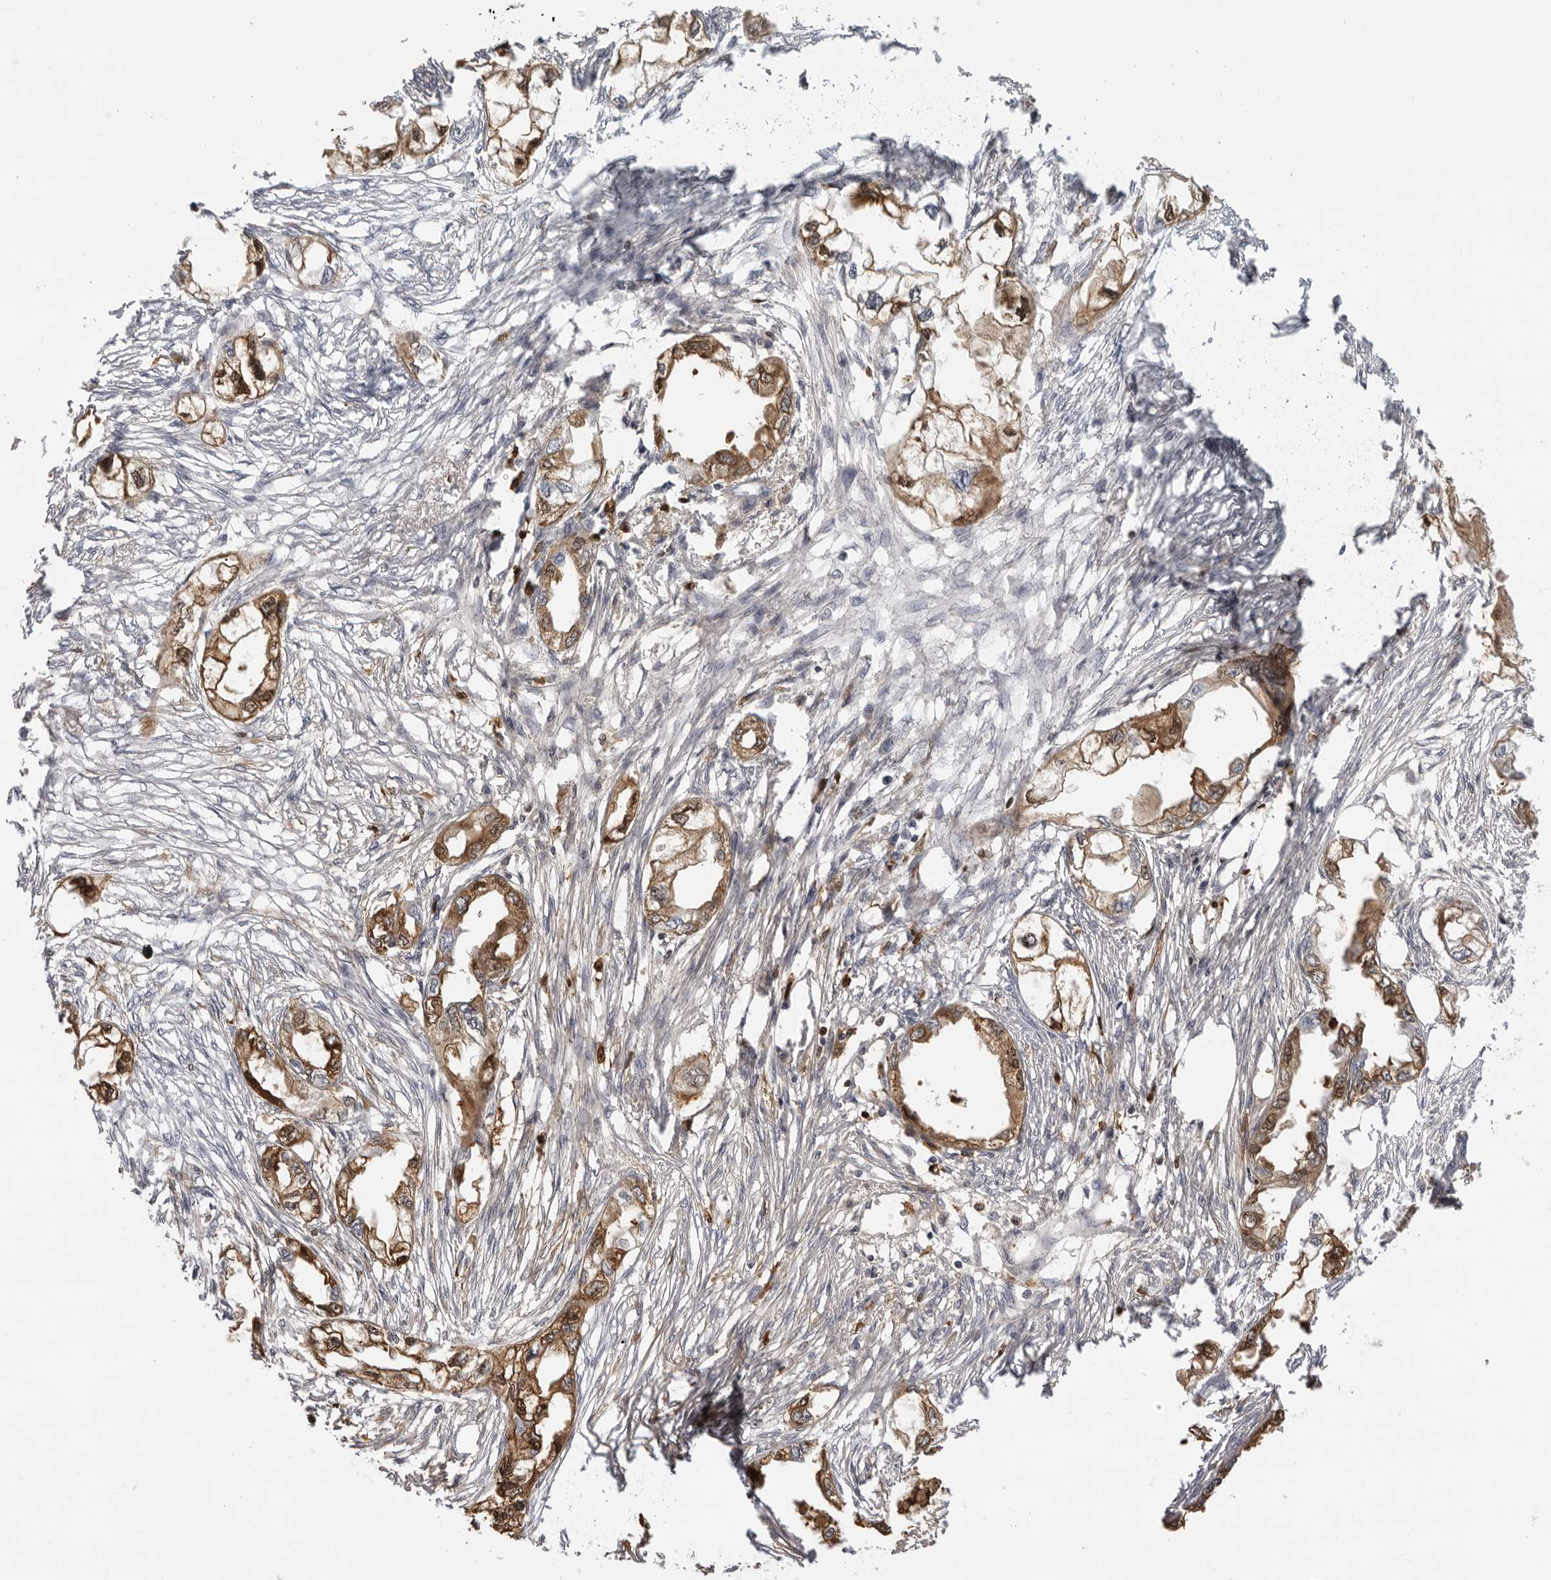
{"staining": {"intensity": "moderate", "quantity": ">75%", "location": "cytoplasmic/membranous,nuclear"}, "tissue": "endometrial cancer", "cell_type": "Tumor cells", "image_type": "cancer", "snomed": [{"axis": "morphology", "description": "Adenocarcinoma, NOS"}, {"axis": "morphology", "description": "Adenocarcinoma, metastatic, NOS"}, {"axis": "topography", "description": "Adipose tissue"}, {"axis": "topography", "description": "Endometrium"}], "caption": "Protein expression analysis of endometrial metastatic adenocarcinoma displays moderate cytoplasmic/membranous and nuclear positivity in about >75% of tumor cells.", "gene": "PLEKHF2", "patient": {"sex": "female", "age": 67}}